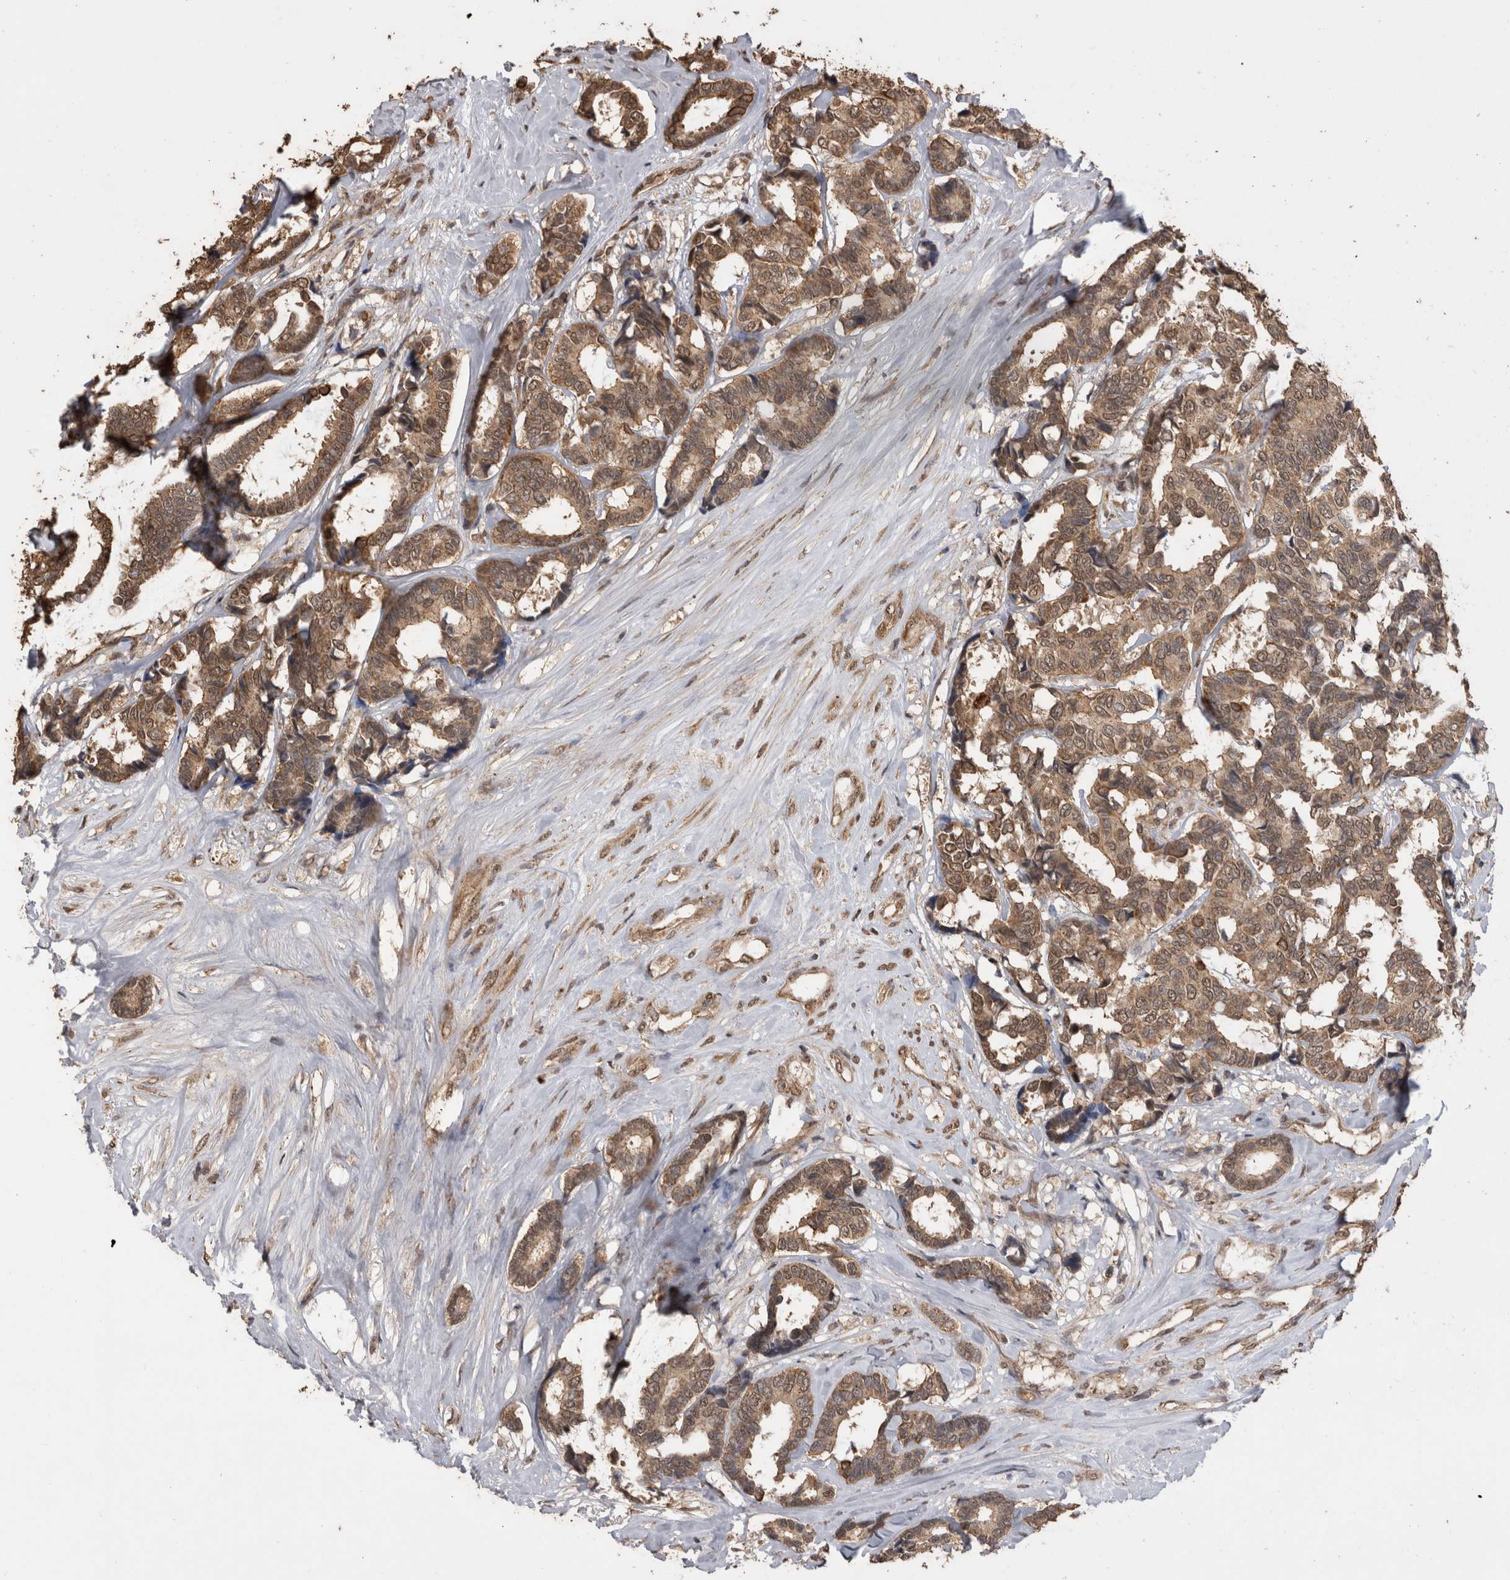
{"staining": {"intensity": "moderate", "quantity": ">75%", "location": "cytoplasmic/membranous,nuclear"}, "tissue": "breast cancer", "cell_type": "Tumor cells", "image_type": "cancer", "snomed": [{"axis": "morphology", "description": "Duct carcinoma"}, {"axis": "topography", "description": "Breast"}], "caption": "Immunohistochemistry (IHC) (DAB) staining of human breast invasive ductal carcinoma displays moderate cytoplasmic/membranous and nuclear protein positivity in about >75% of tumor cells.", "gene": "PAK4", "patient": {"sex": "female", "age": 87}}